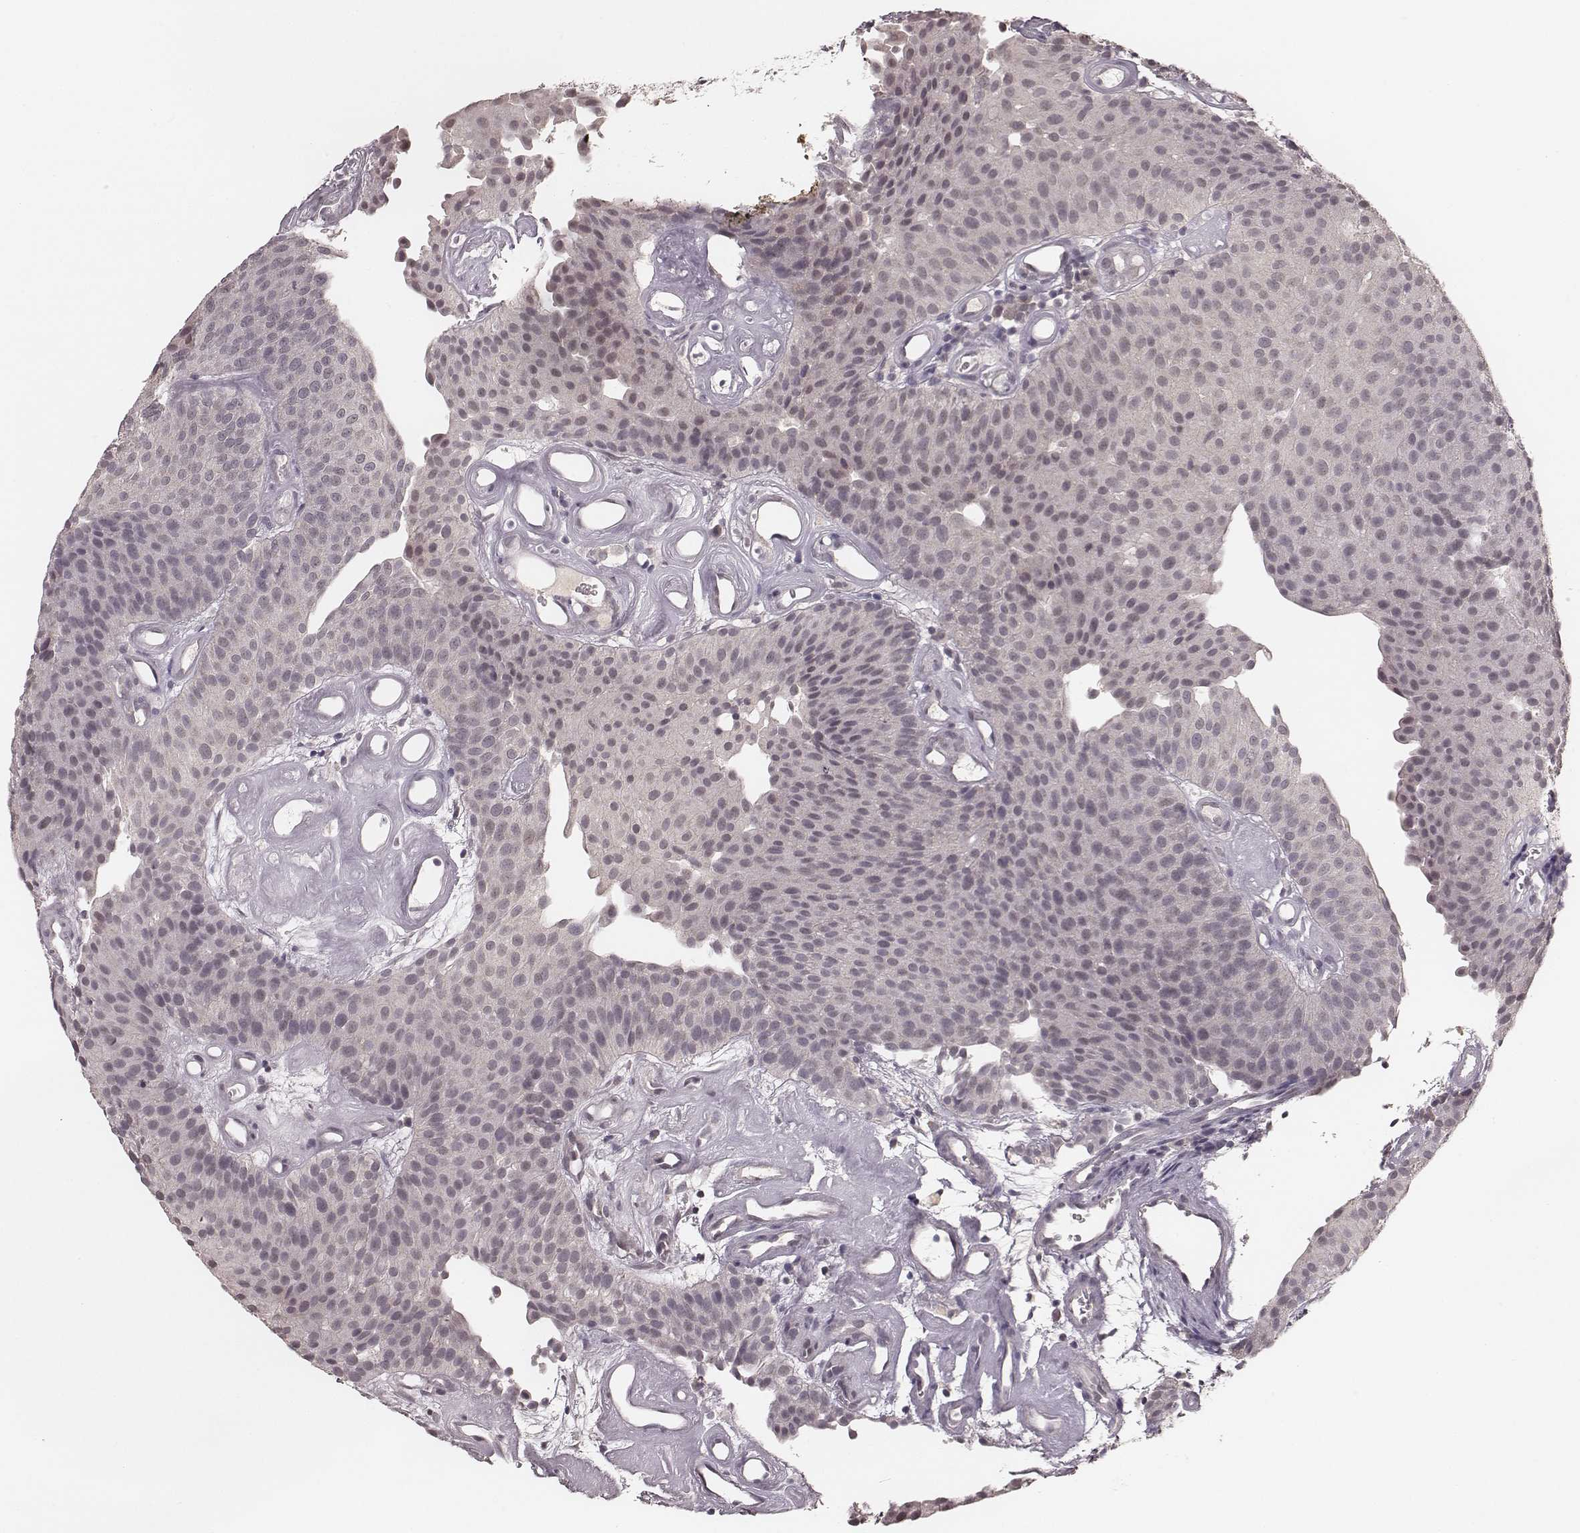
{"staining": {"intensity": "negative", "quantity": "none", "location": "none"}, "tissue": "urothelial cancer", "cell_type": "Tumor cells", "image_type": "cancer", "snomed": [{"axis": "morphology", "description": "Urothelial carcinoma, Low grade"}, {"axis": "topography", "description": "Urinary bladder"}], "caption": "This is an immunohistochemistry (IHC) histopathology image of human urothelial cancer. There is no staining in tumor cells.", "gene": "LY6K", "patient": {"sex": "female", "age": 87}}